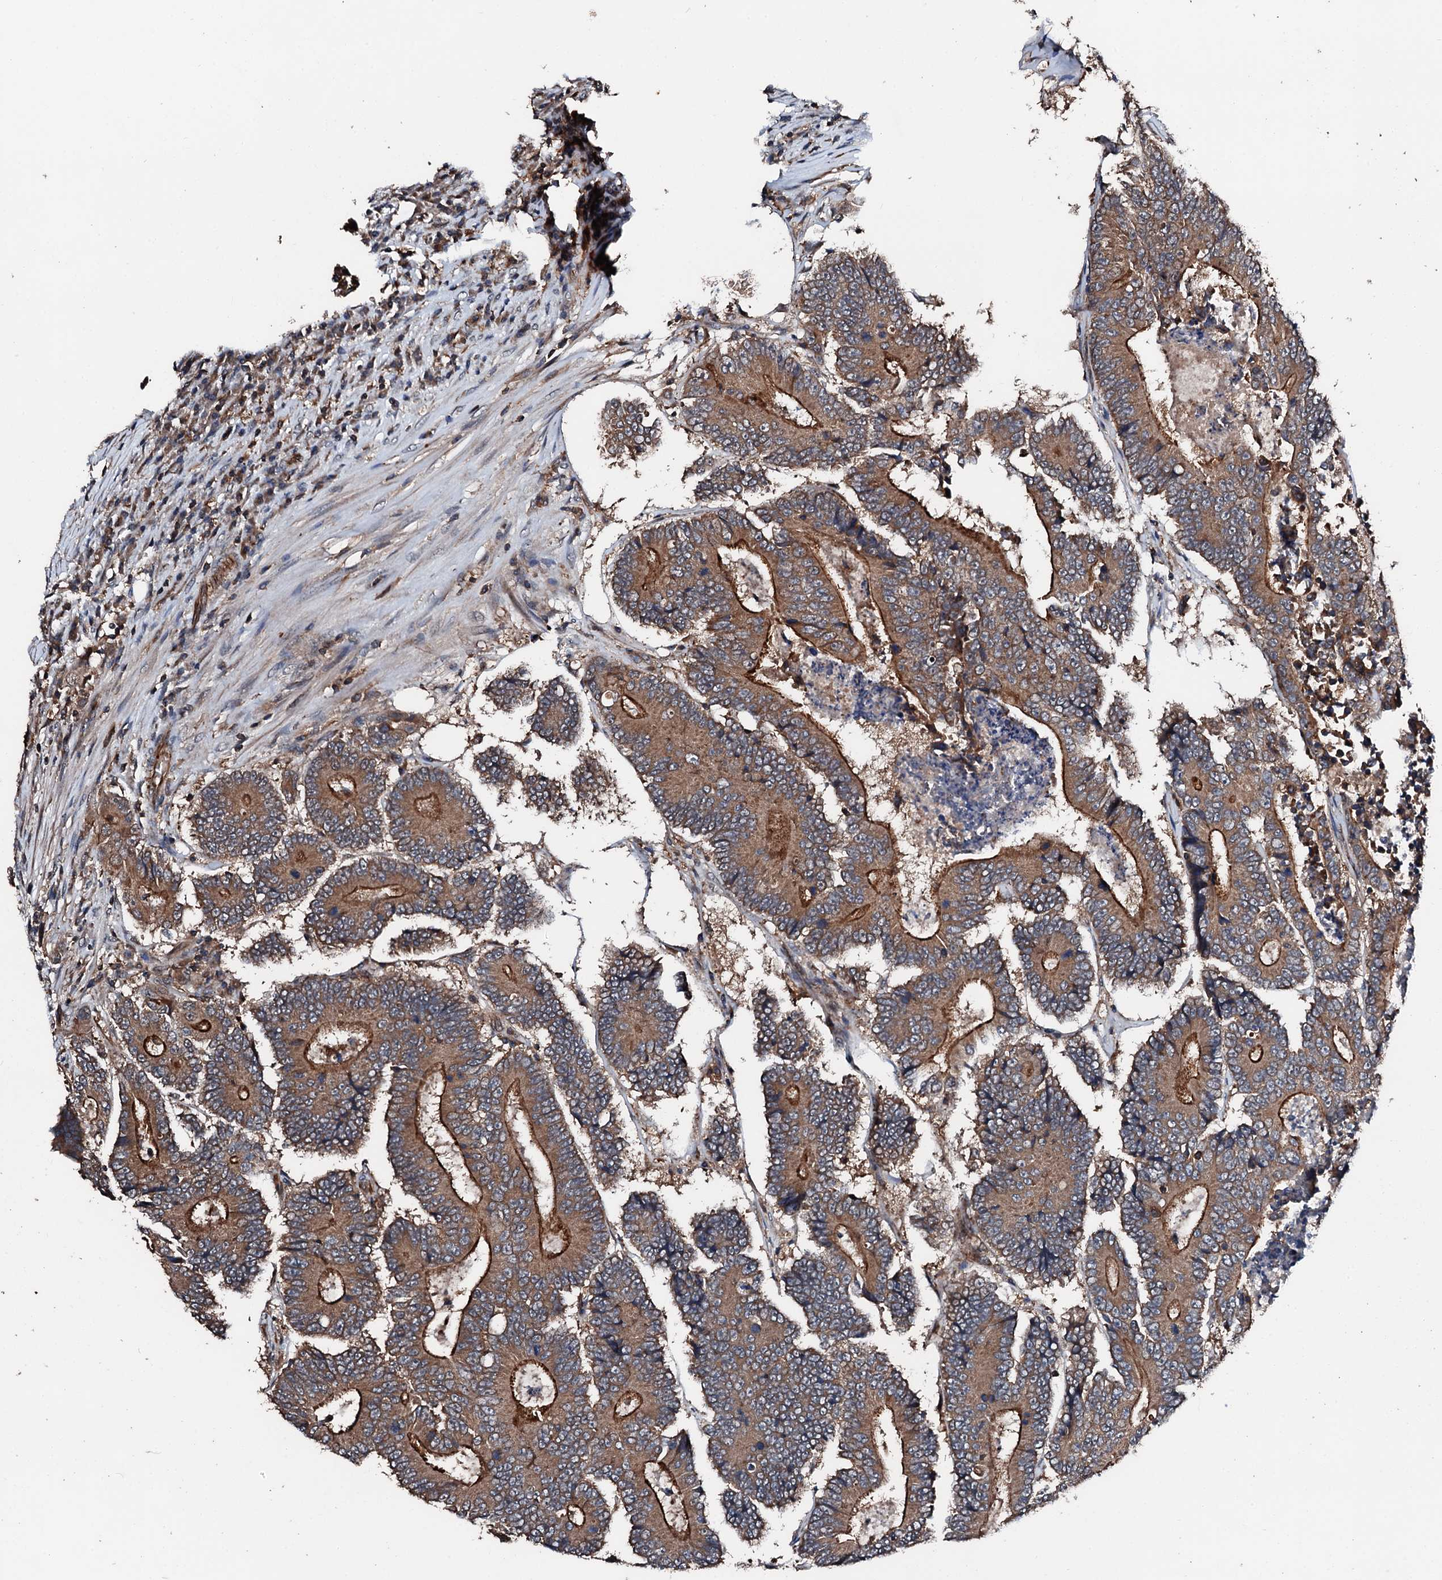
{"staining": {"intensity": "moderate", "quantity": ">75%", "location": "cytoplasmic/membranous"}, "tissue": "colorectal cancer", "cell_type": "Tumor cells", "image_type": "cancer", "snomed": [{"axis": "morphology", "description": "Adenocarcinoma, NOS"}, {"axis": "topography", "description": "Colon"}], "caption": "This histopathology image reveals immunohistochemistry staining of colorectal adenocarcinoma, with medium moderate cytoplasmic/membranous positivity in approximately >75% of tumor cells.", "gene": "FGD4", "patient": {"sex": "male", "age": 83}}